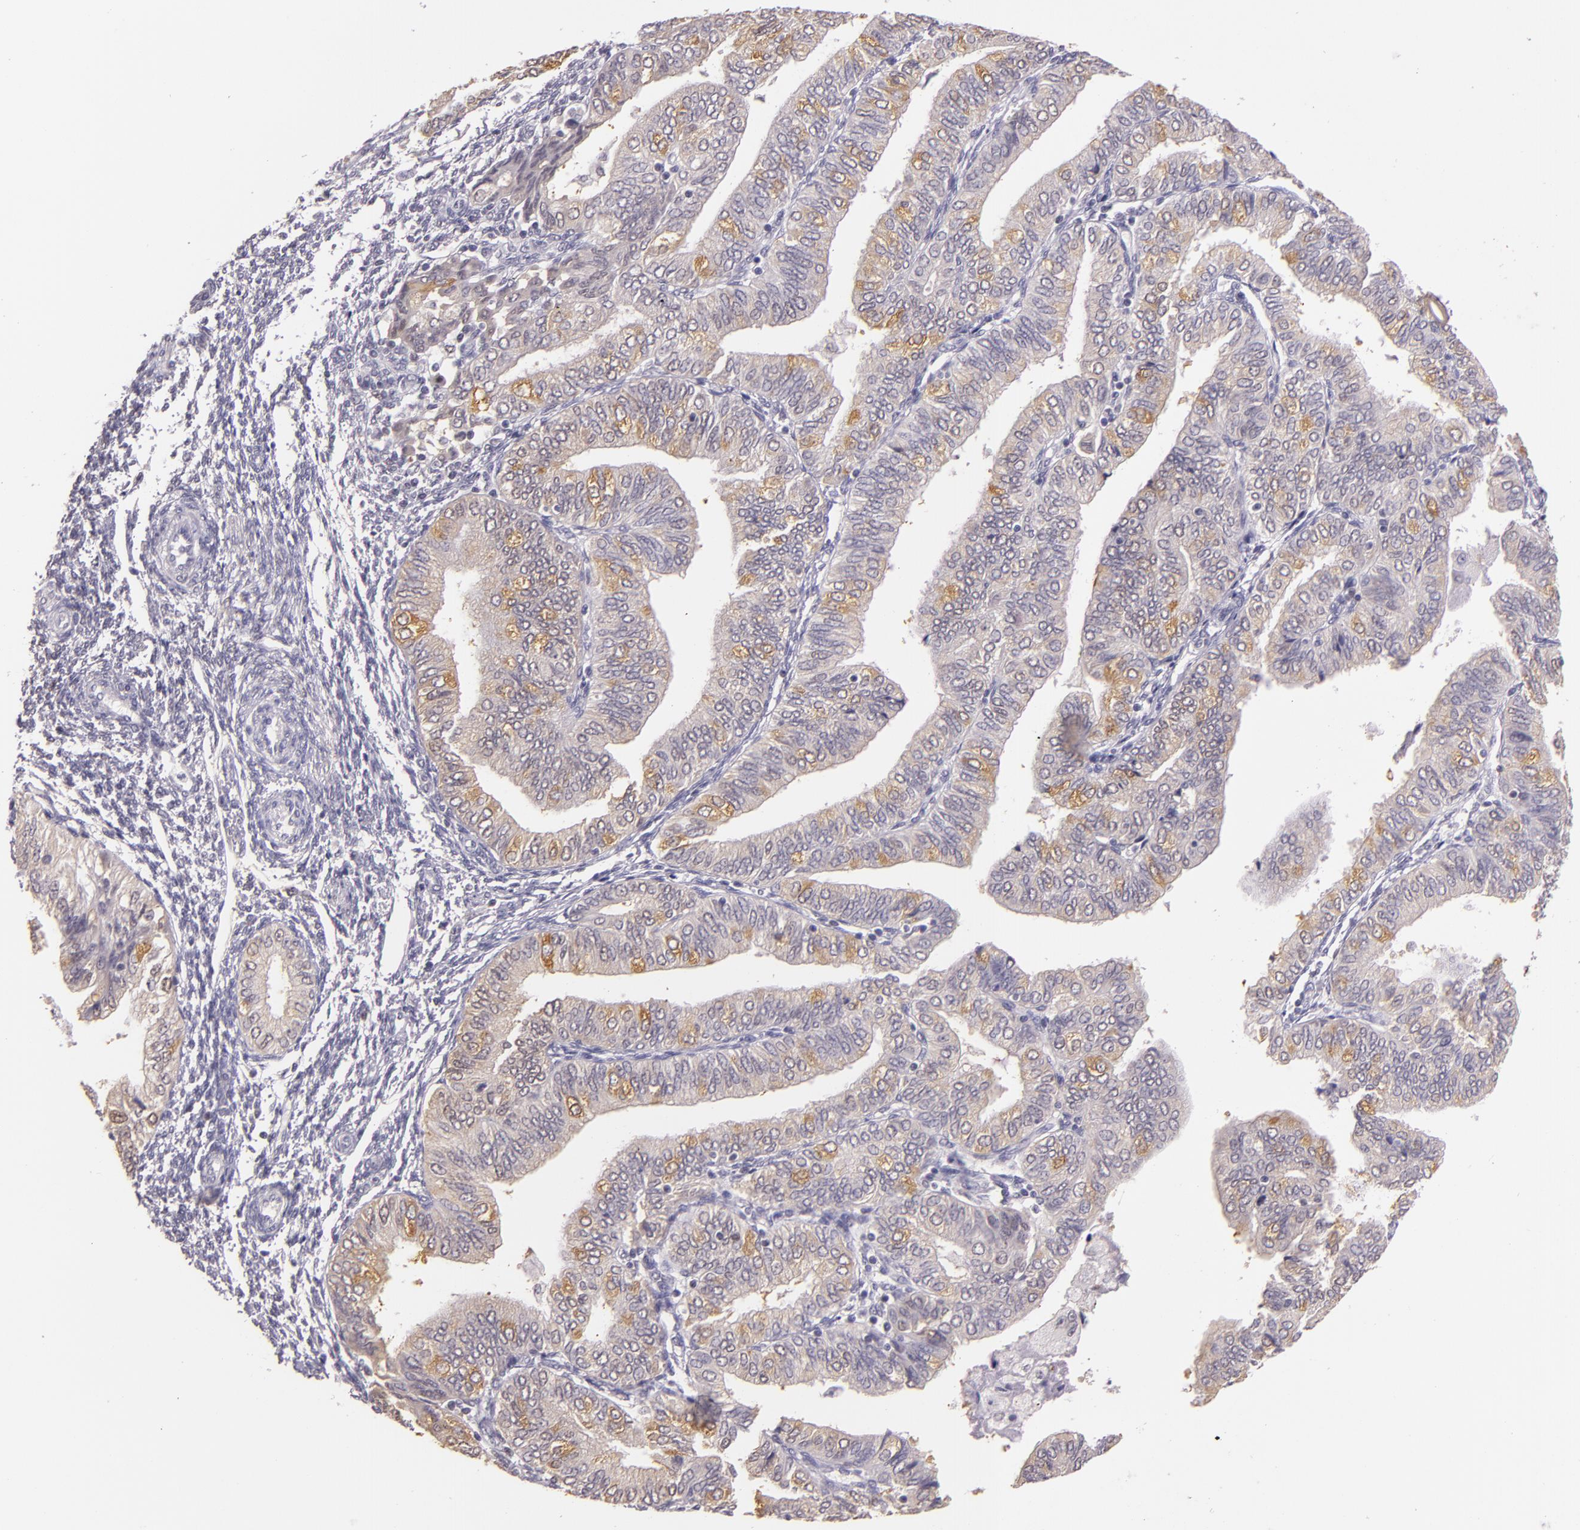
{"staining": {"intensity": "moderate", "quantity": "<25%", "location": "cytoplasmic/membranous,nuclear"}, "tissue": "endometrial cancer", "cell_type": "Tumor cells", "image_type": "cancer", "snomed": [{"axis": "morphology", "description": "Adenocarcinoma, NOS"}, {"axis": "topography", "description": "Endometrium"}], "caption": "A brown stain highlights moderate cytoplasmic/membranous and nuclear staining of a protein in endometrial adenocarcinoma tumor cells.", "gene": "HSPA8", "patient": {"sex": "female", "age": 51}}